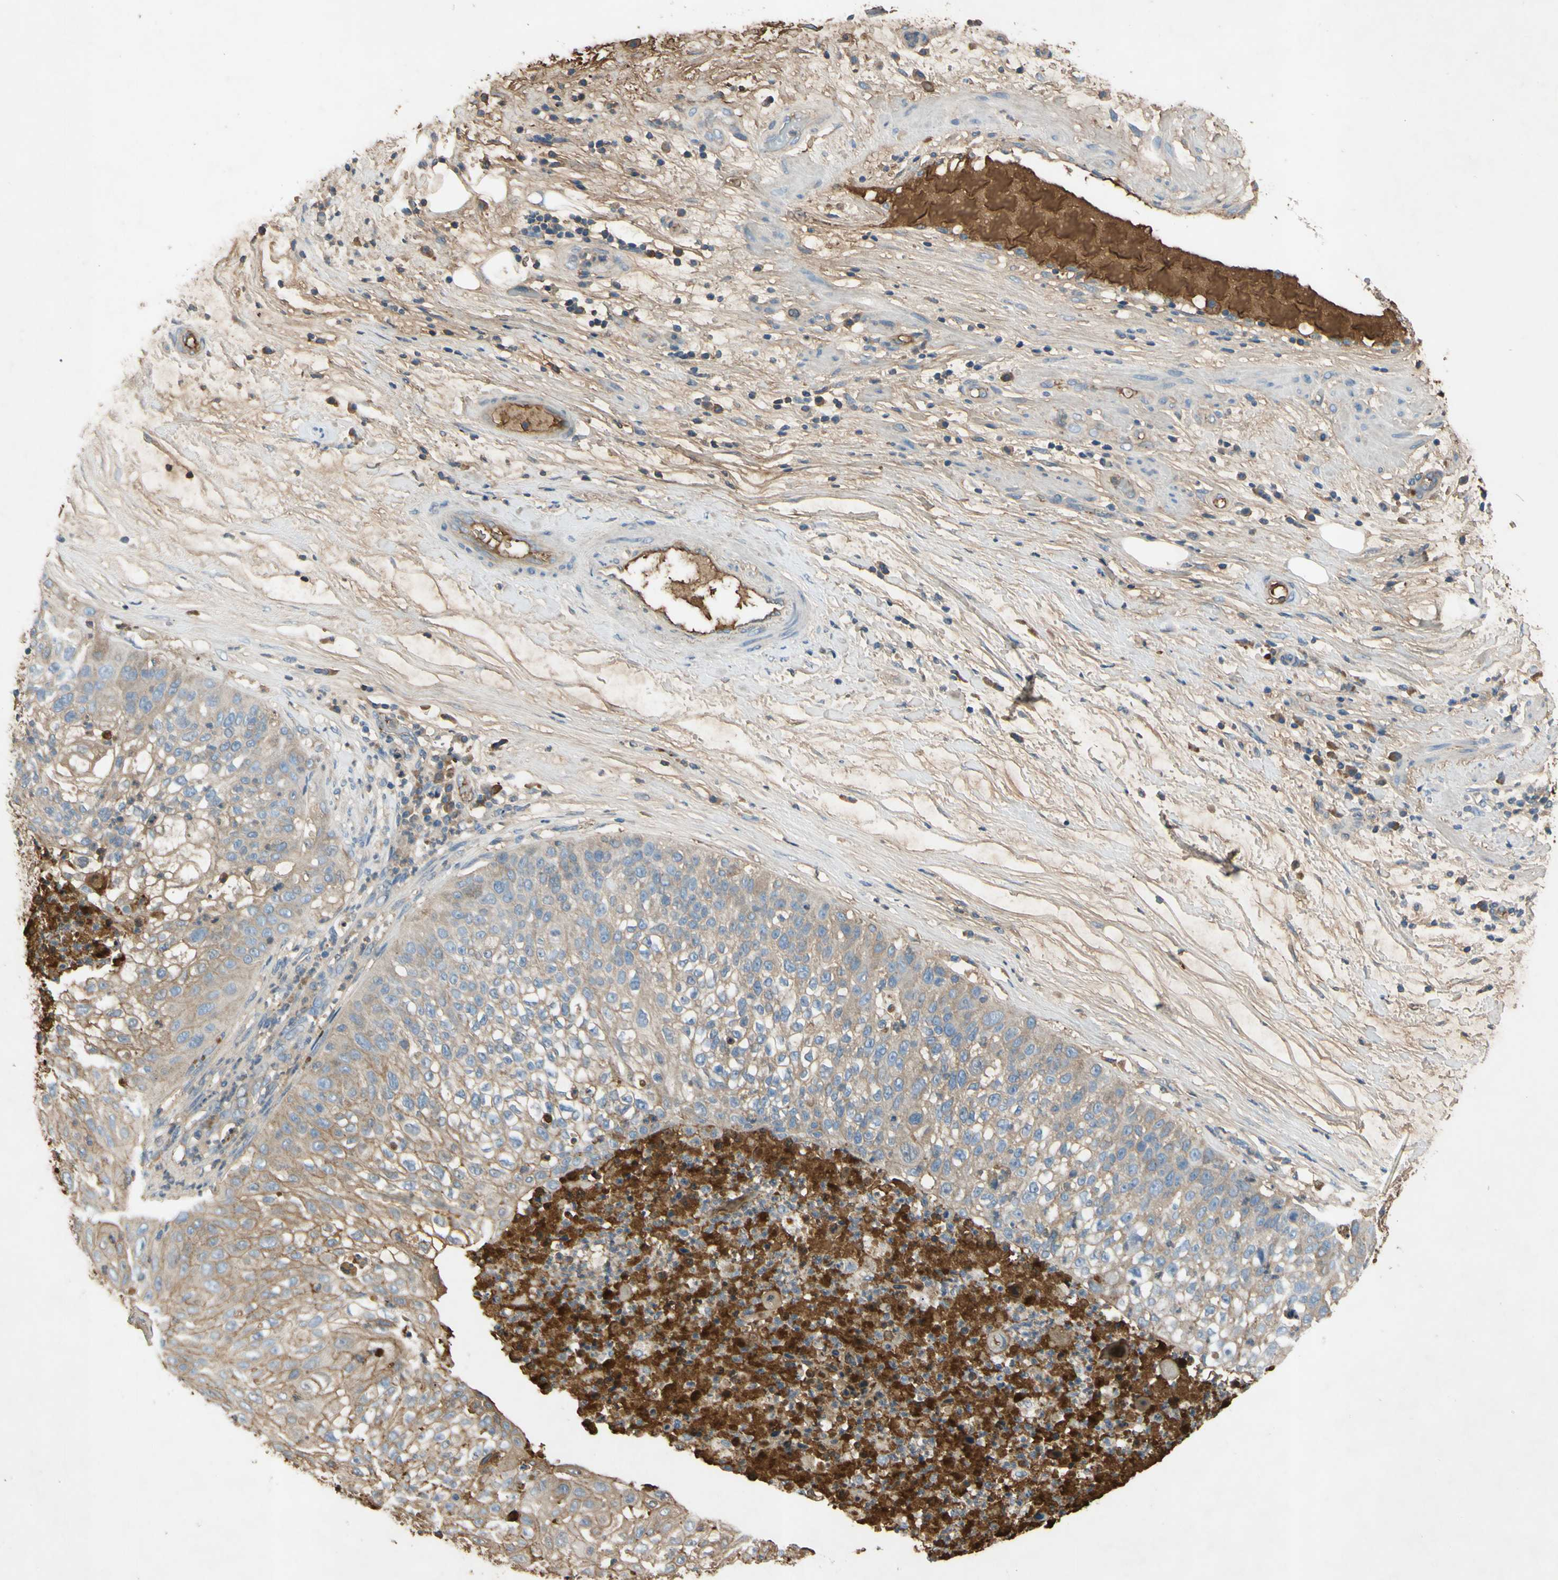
{"staining": {"intensity": "weak", "quantity": ">75%", "location": "cytoplasmic/membranous"}, "tissue": "lung cancer", "cell_type": "Tumor cells", "image_type": "cancer", "snomed": [{"axis": "morphology", "description": "Inflammation, NOS"}, {"axis": "morphology", "description": "Squamous cell carcinoma, NOS"}, {"axis": "topography", "description": "Lymph node"}, {"axis": "topography", "description": "Soft tissue"}, {"axis": "topography", "description": "Lung"}], "caption": "An immunohistochemistry (IHC) micrograph of neoplastic tissue is shown. Protein staining in brown highlights weak cytoplasmic/membranous positivity in lung cancer within tumor cells. The protein is stained brown, and the nuclei are stained in blue (DAB IHC with brightfield microscopy, high magnification).", "gene": "TIMP2", "patient": {"sex": "male", "age": 66}}